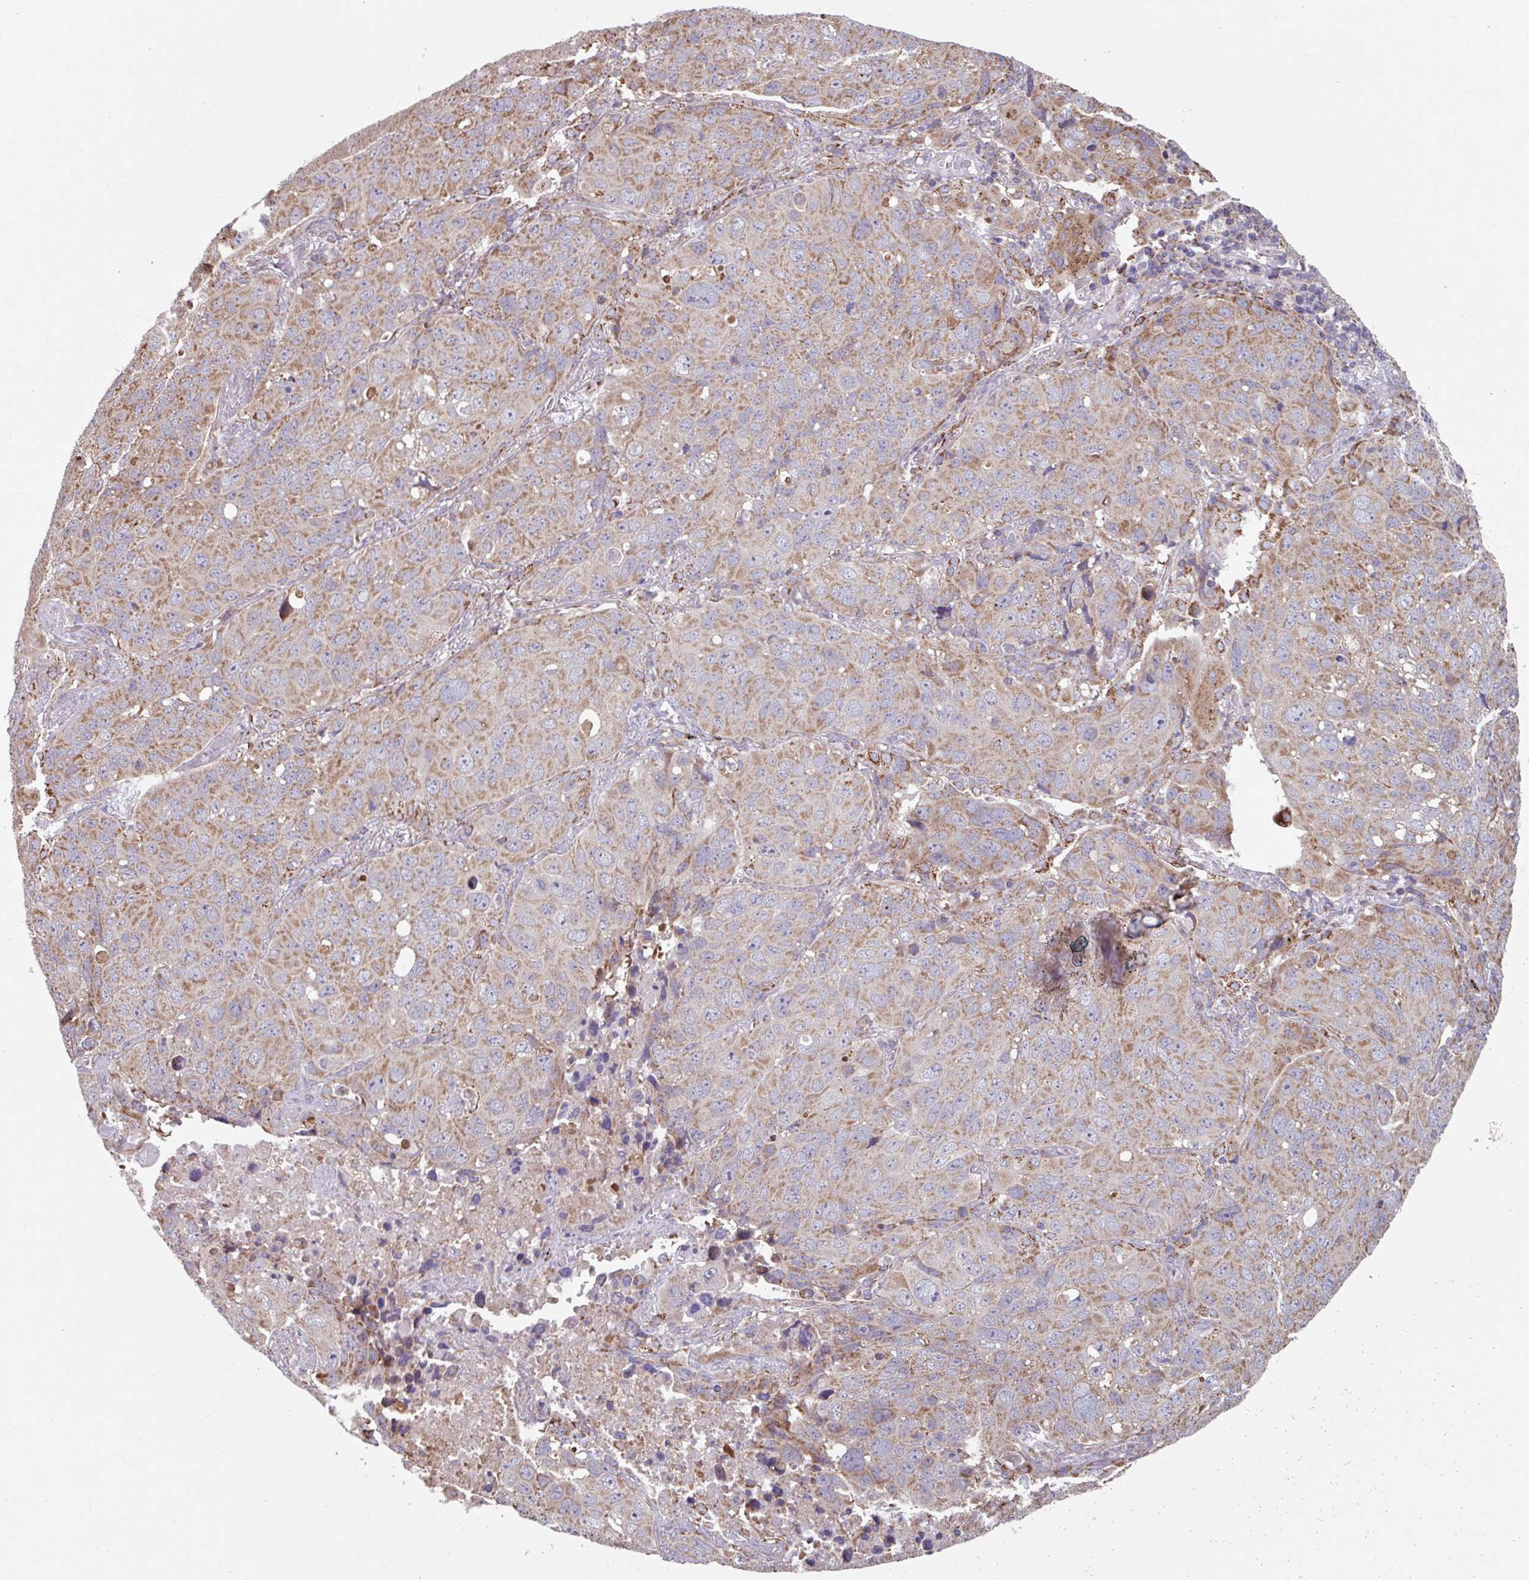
{"staining": {"intensity": "moderate", "quantity": ">75%", "location": "cytoplasmic/membranous"}, "tissue": "lung cancer", "cell_type": "Tumor cells", "image_type": "cancer", "snomed": [{"axis": "morphology", "description": "Squamous cell carcinoma, NOS"}, {"axis": "topography", "description": "Lung"}], "caption": "Immunohistochemistry (DAB (3,3'-diaminobenzidine)) staining of human lung cancer (squamous cell carcinoma) reveals moderate cytoplasmic/membranous protein positivity in about >75% of tumor cells.", "gene": "COX7C", "patient": {"sex": "male", "age": 60}}